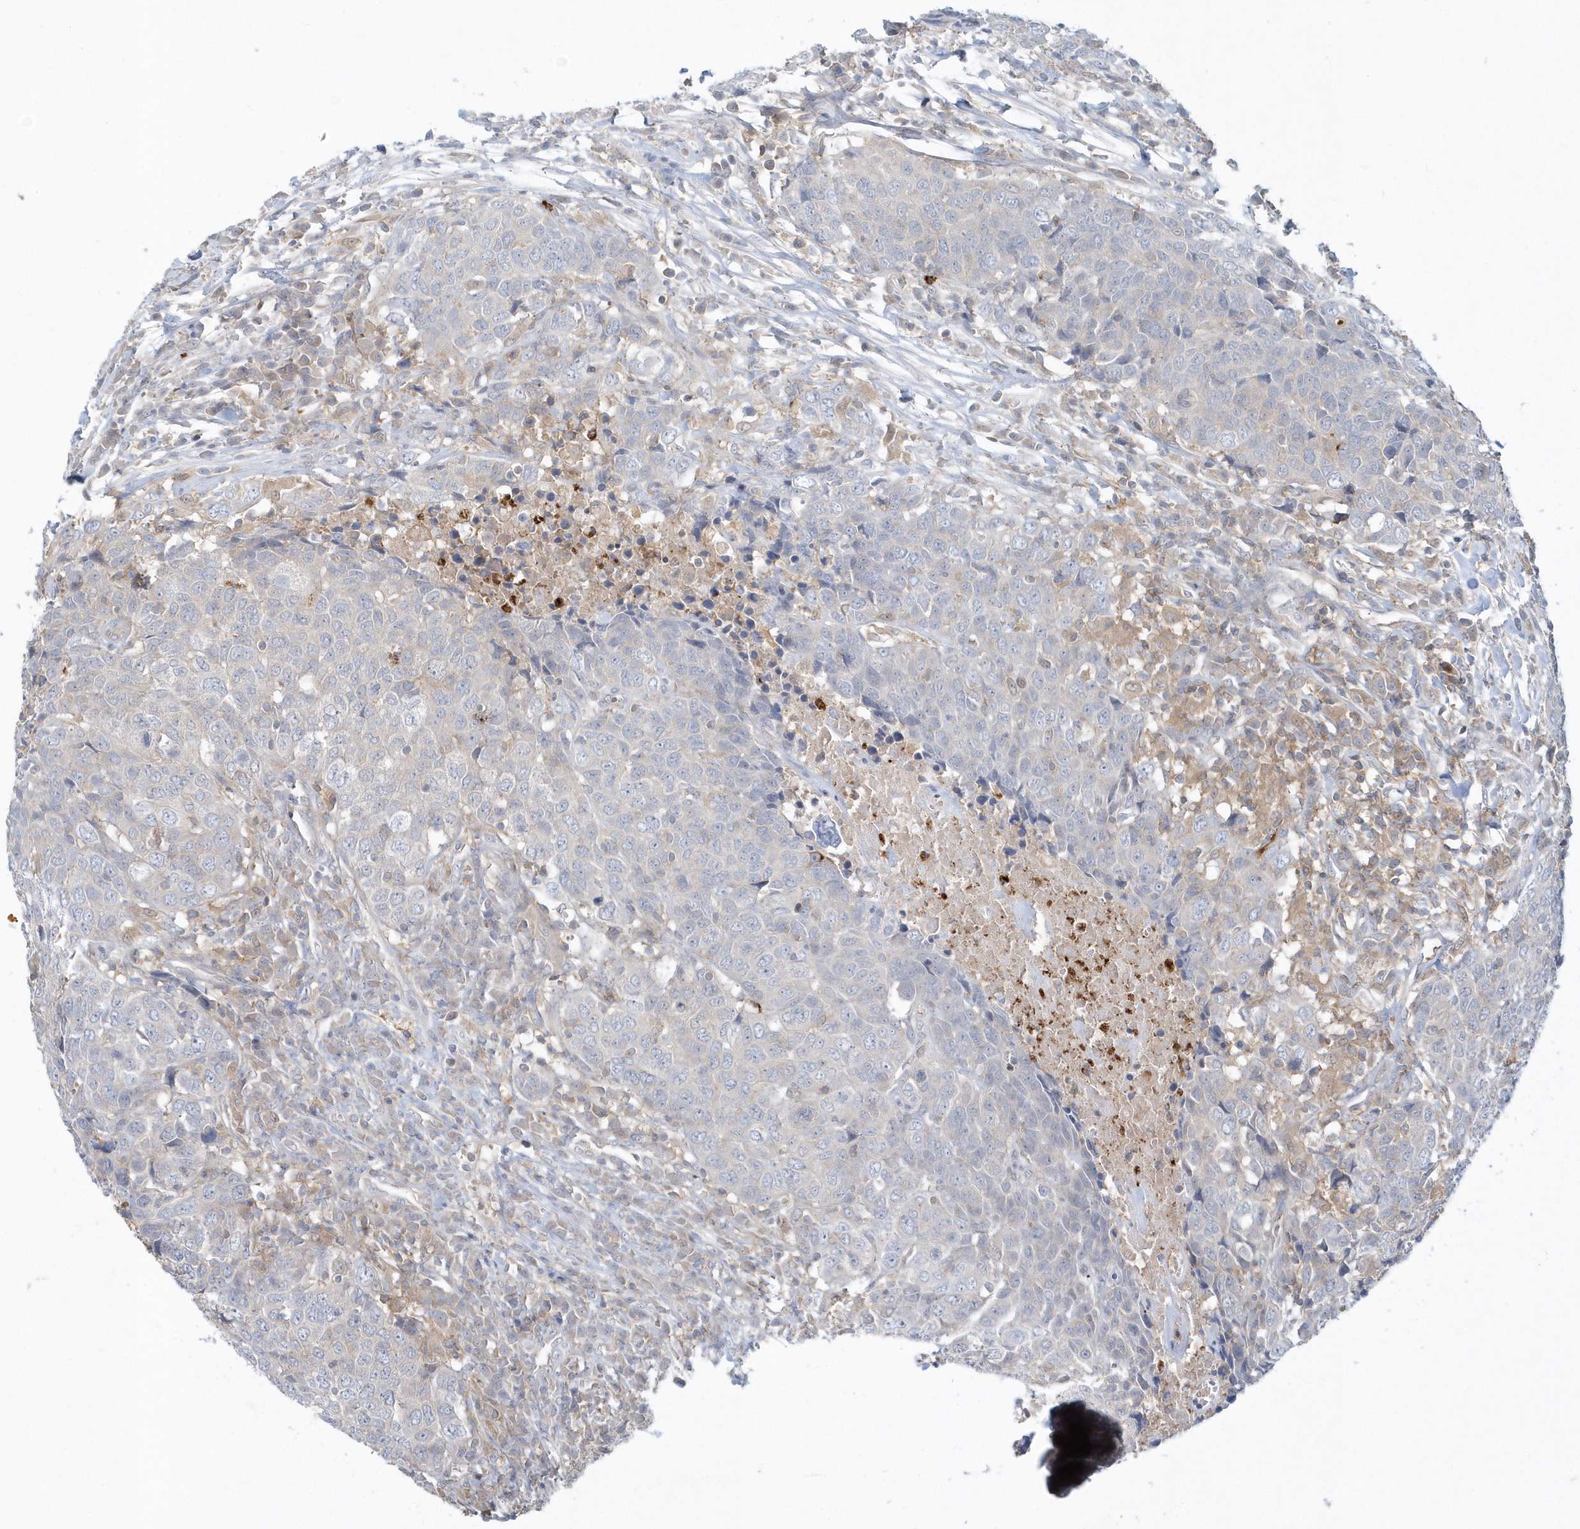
{"staining": {"intensity": "negative", "quantity": "none", "location": "none"}, "tissue": "head and neck cancer", "cell_type": "Tumor cells", "image_type": "cancer", "snomed": [{"axis": "morphology", "description": "Squamous cell carcinoma, NOS"}, {"axis": "topography", "description": "Head-Neck"}], "caption": "Immunohistochemistry photomicrograph of human head and neck cancer (squamous cell carcinoma) stained for a protein (brown), which reveals no staining in tumor cells. Brightfield microscopy of immunohistochemistry stained with DAB (3,3'-diaminobenzidine) (brown) and hematoxylin (blue), captured at high magnification.", "gene": "RNF7", "patient": {"sex": "male", "age": 66}}